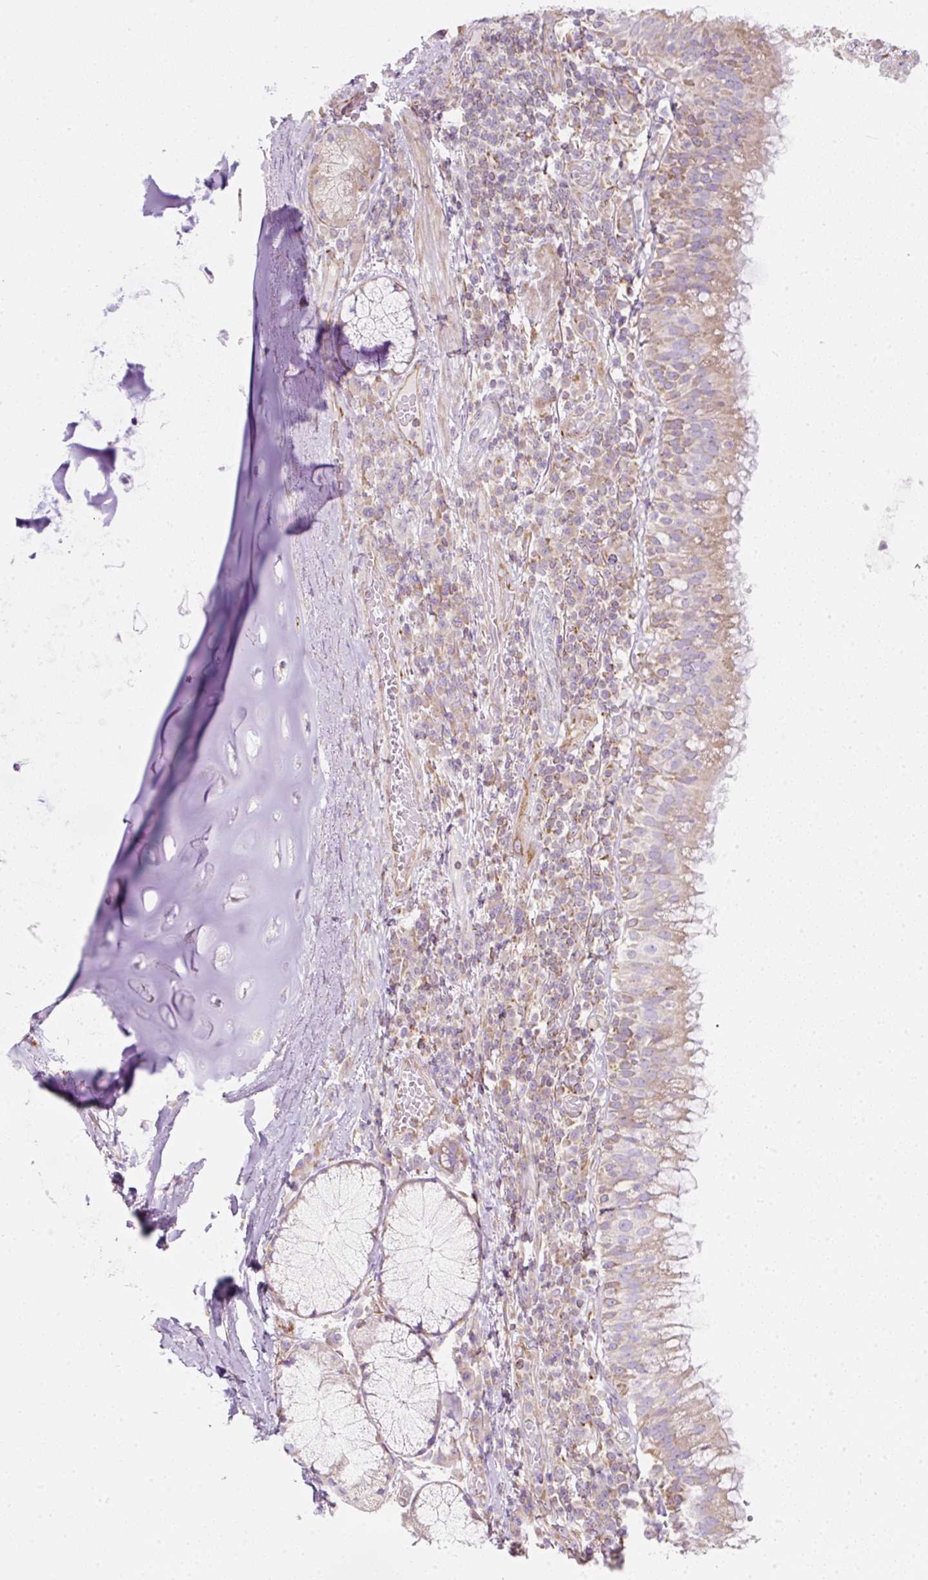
{"staining": {"intensity": "weak", "quantity": "25%-75%", "location": "cytoplasmic/membranous"}, "tissue": "bronchus", "cell_type": "Respiratory epithelial cells", "image_type": "normal", "snomed": [{"axis": "morphology", "description": "Normal tissue, NOS"}, {"axis": "topography", "description": "Cartilage tissue"}, {"axis": "topography", "description": "Bronchus"}], "caption": "Immunohistochemical staining of benign human bronchus exhibits weak cytoplasmic/membranous protein positivity in about 25%-75% of respiratory epithelial cells.", "gene": "ERAP2", "patient": {"sex": "male", "age": 56}}